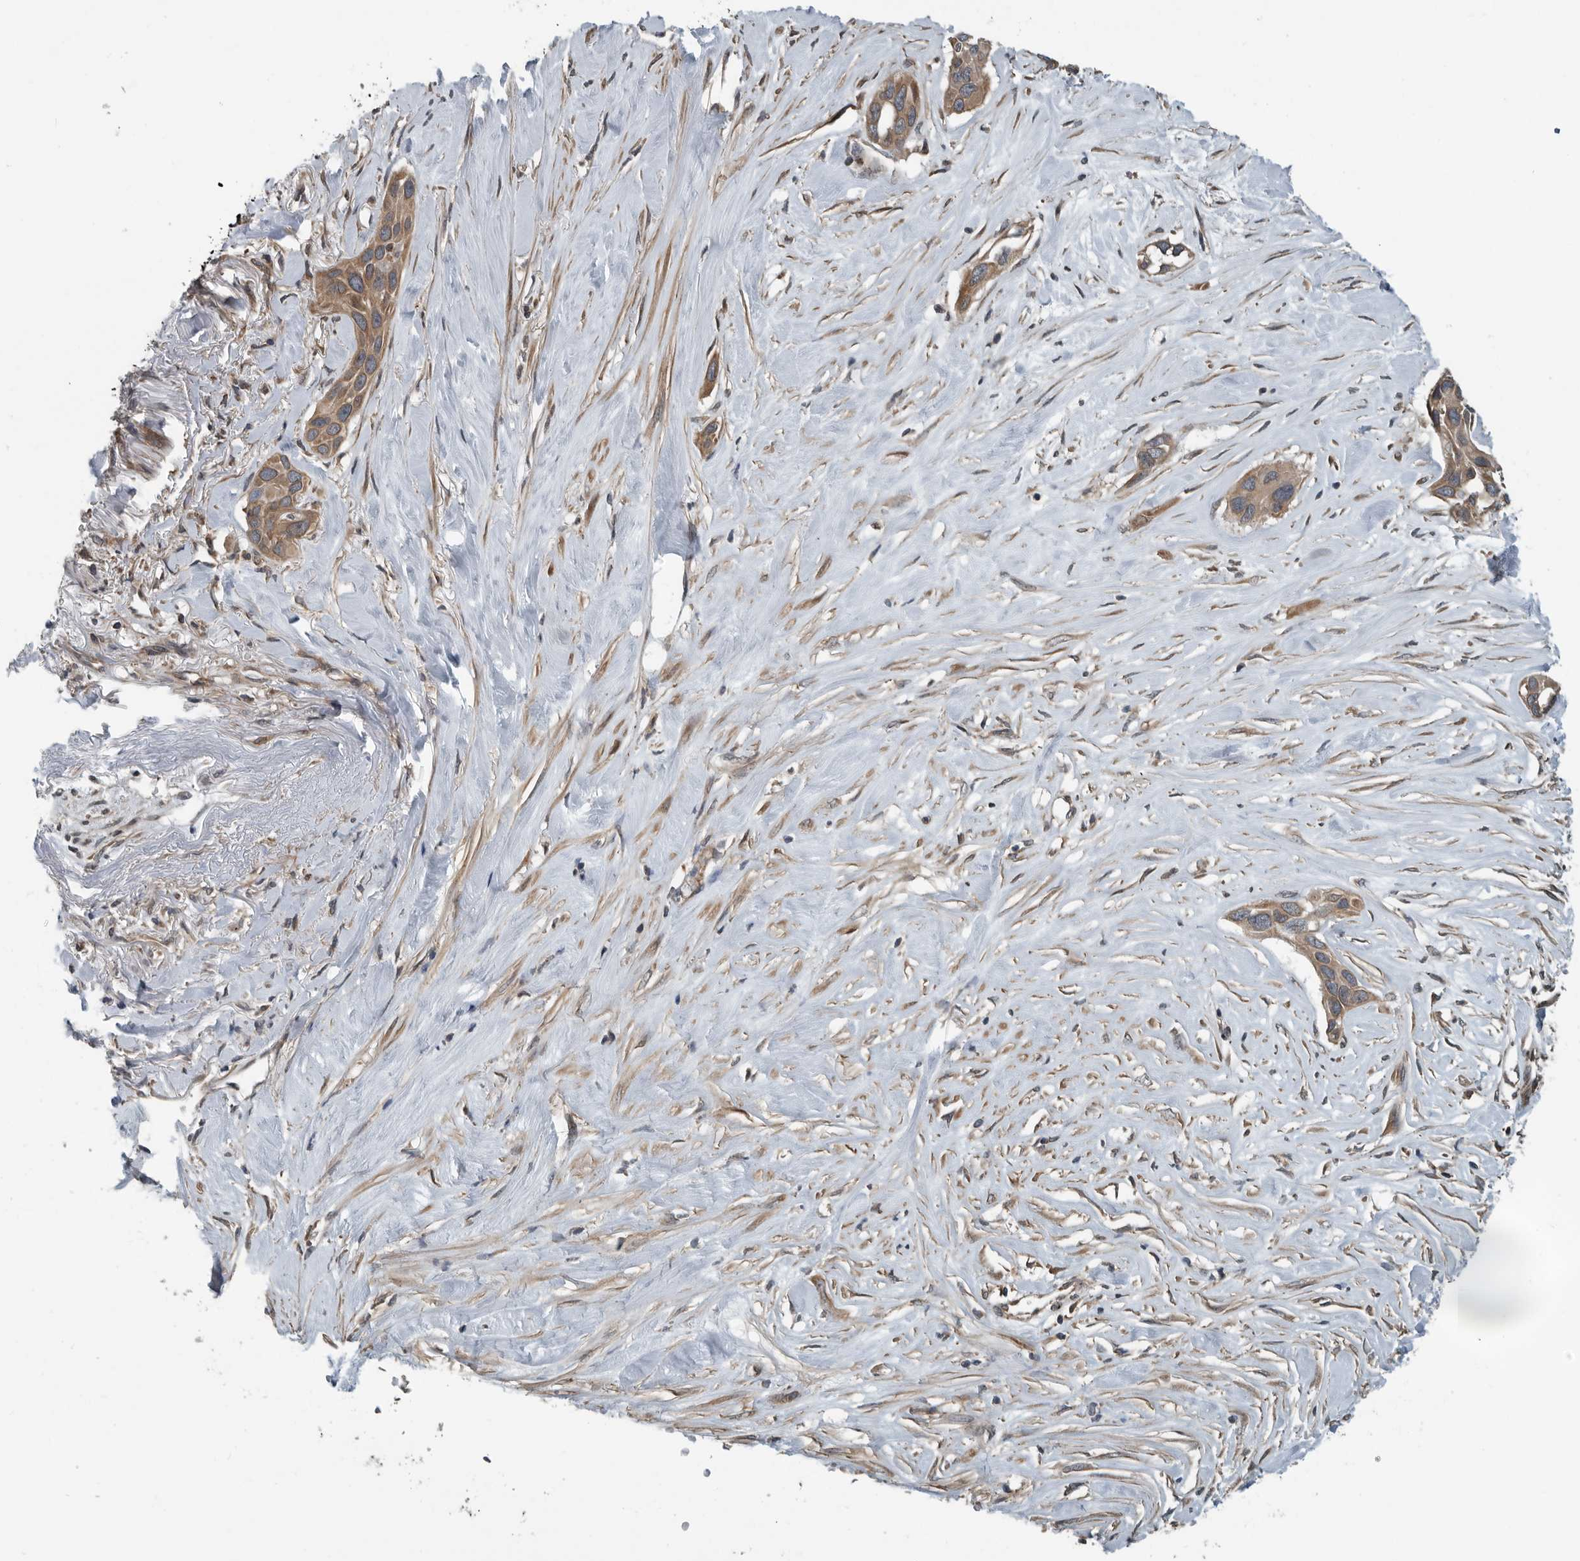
{"staining": {"intensity": "moderate", "quantity": ">75%", "location": "cytoplasmic/membranous"}, "tissue": "pancreatic cancer", "cell_type": "Tumor cells", "image_type": "cancer", "snomed": [{"axis": "morphology", "description": "Adenocarcinoma, NOS"}, {"axis": "topography", "description": "Pancreas"}], "caption": "Pancreatic cancer (adenocarcinoma) tissue demonstrates moderate cytoplasmic/membranous staining in about >75% of tumor cells", "gene": "AMFR", "patient": {"sex": "female", "age": 60}}